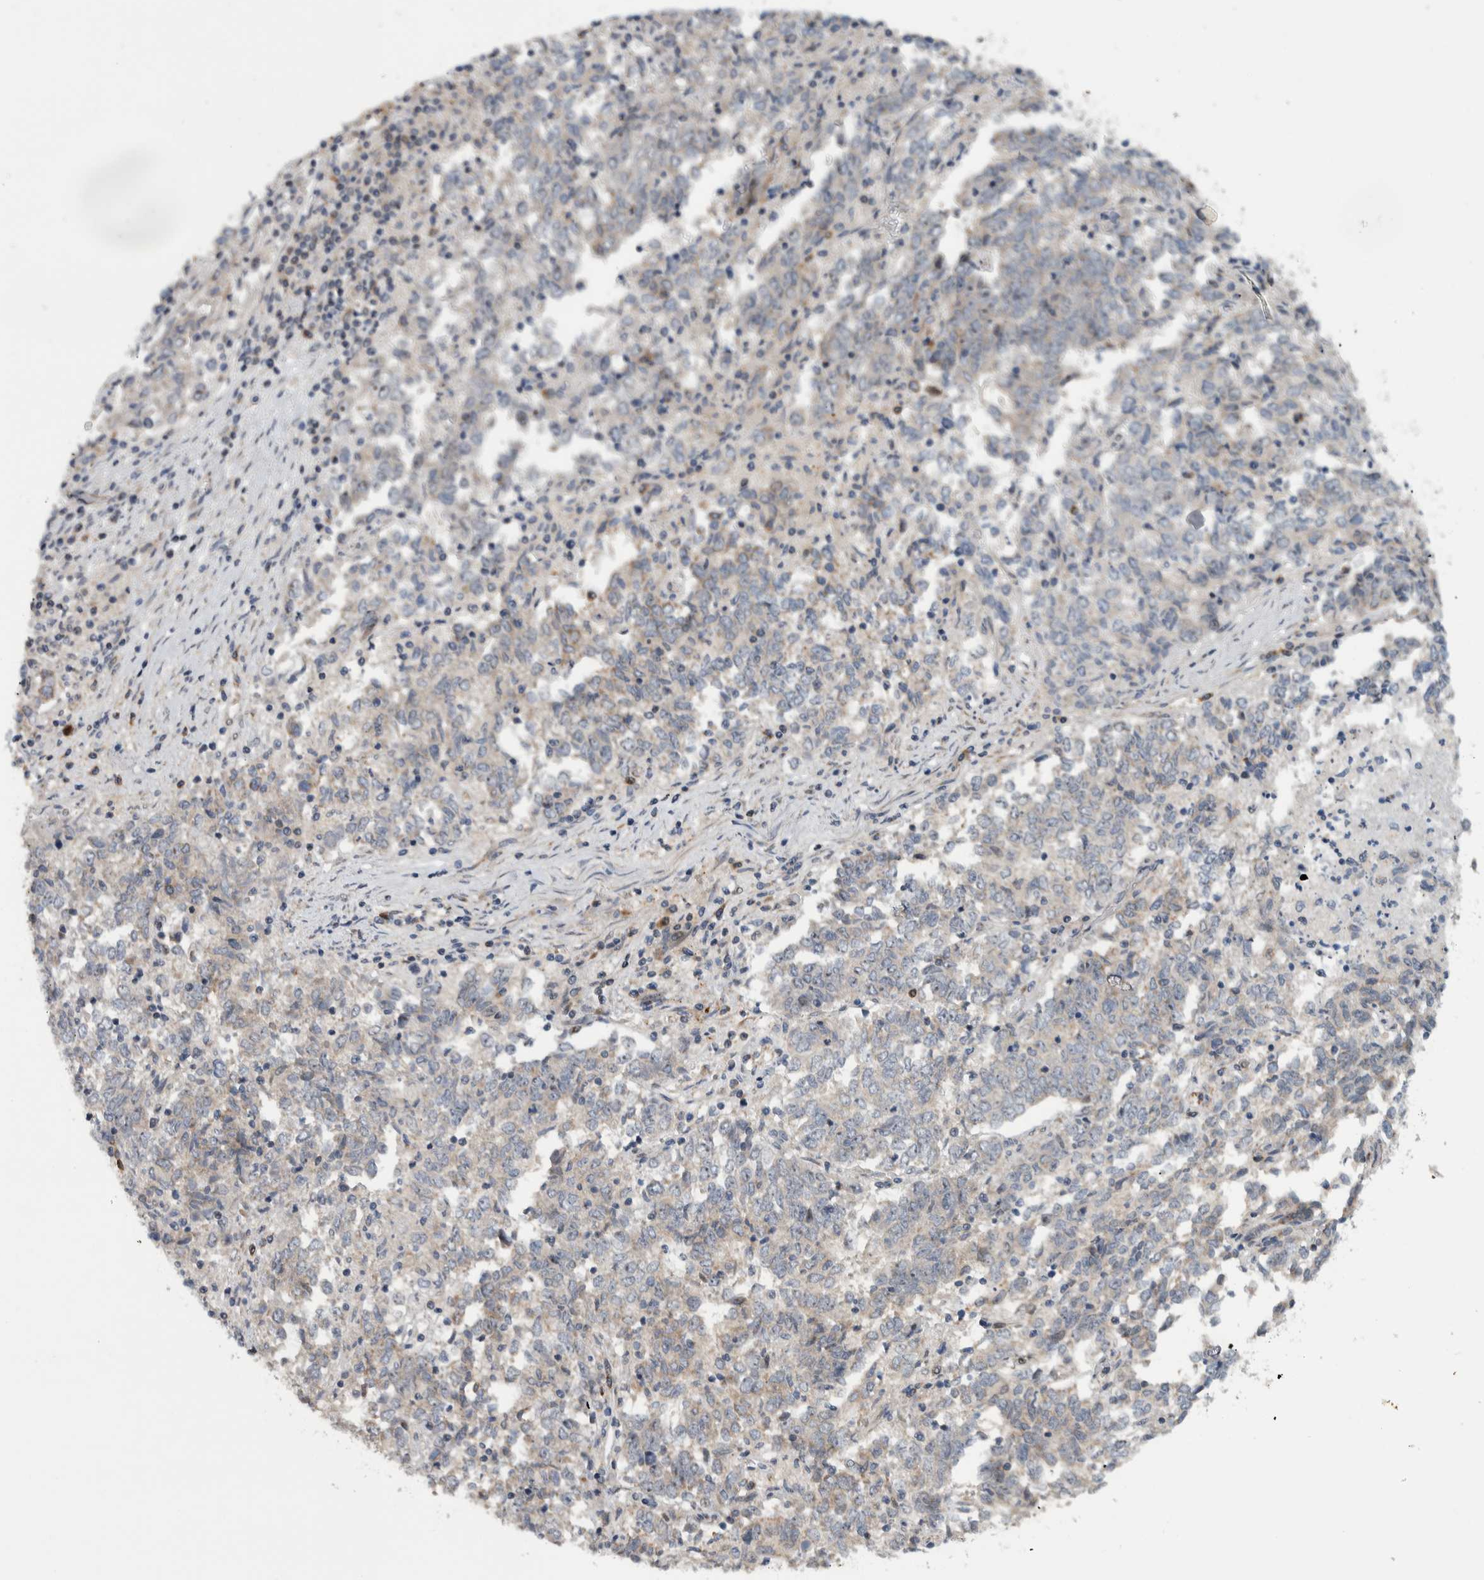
{"staining": {"intensity": "weak", "quantity": "<25%", "location": "cytoplasmic/membranous"}, "tissue": "endometrial cancer", "cell_type": "Tumor cells", "image_type": "cancer", "snomed": [{"axis": "morphology", "description": "Adenocarcinoma, NOS"}, {"axis": "topography", "description": "Endometrium"}], "caption": "Immunohistochemical staining of endometrial adenocarcinoma exhibits no significant expression in tumor cells.", "gene": "PRRG4", "patient": {"sex": "female", "age": 80}}